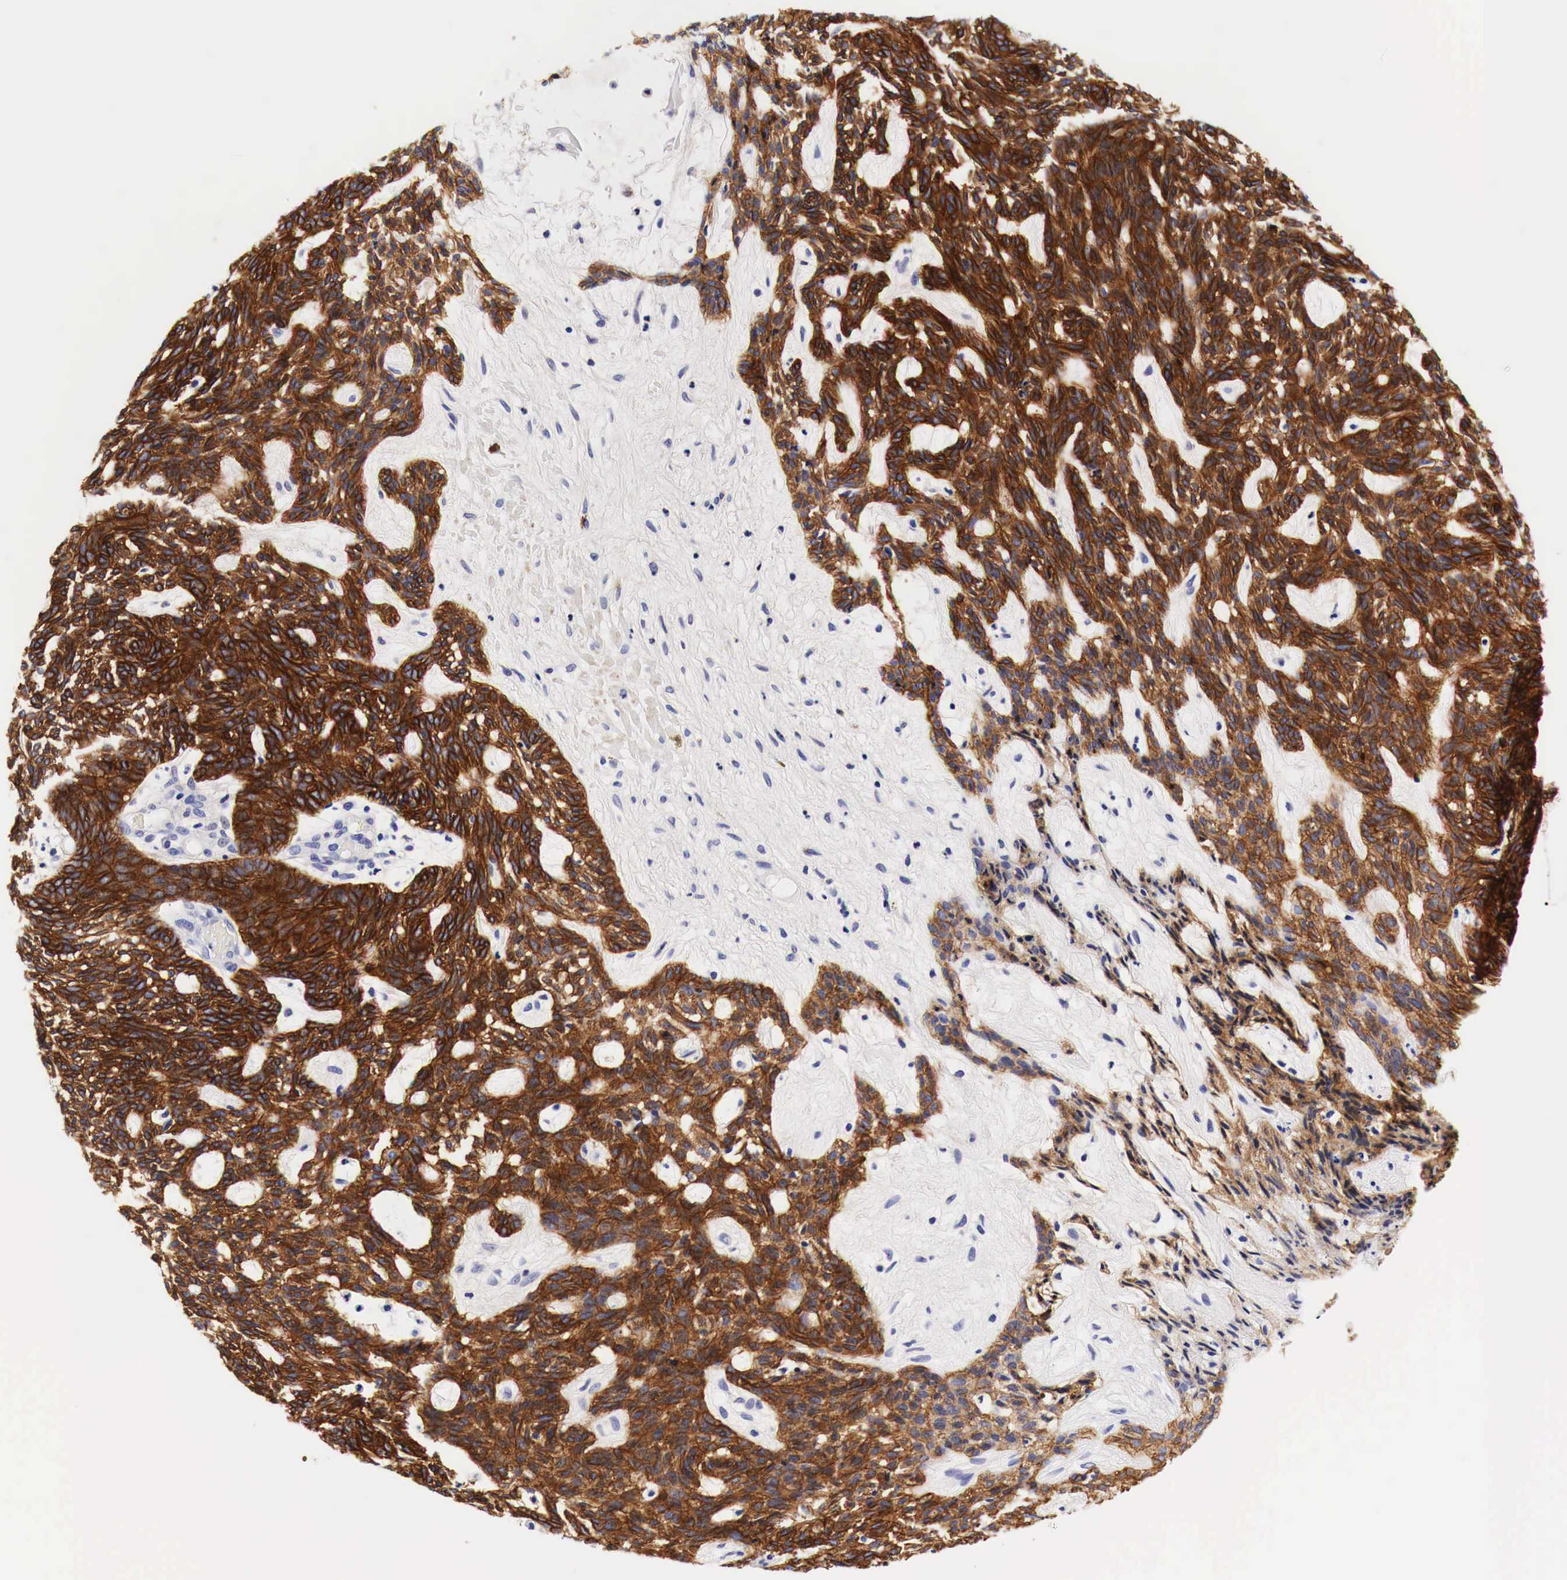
{"staining": {"intensity": "strong", "quantity": ">75%", "location": "cytoplasmic/membranous"}, "tissue": "skin cancer", "cell_type": "Tumor cells", "image_type": "cancer", "snomed": [{"axis": "morphology", "description": "Basal cell carcinoma"}, {"axis": "topography", "description": "Skin"}], "caption": "Protein expression analysis of basal cell carcinoma (skin) shows strong cytoplasmic/membranous staining in approximately >75% of tumor cells.", "gene": "EGFR", "patient": {"sex": "male", "age": 58}}